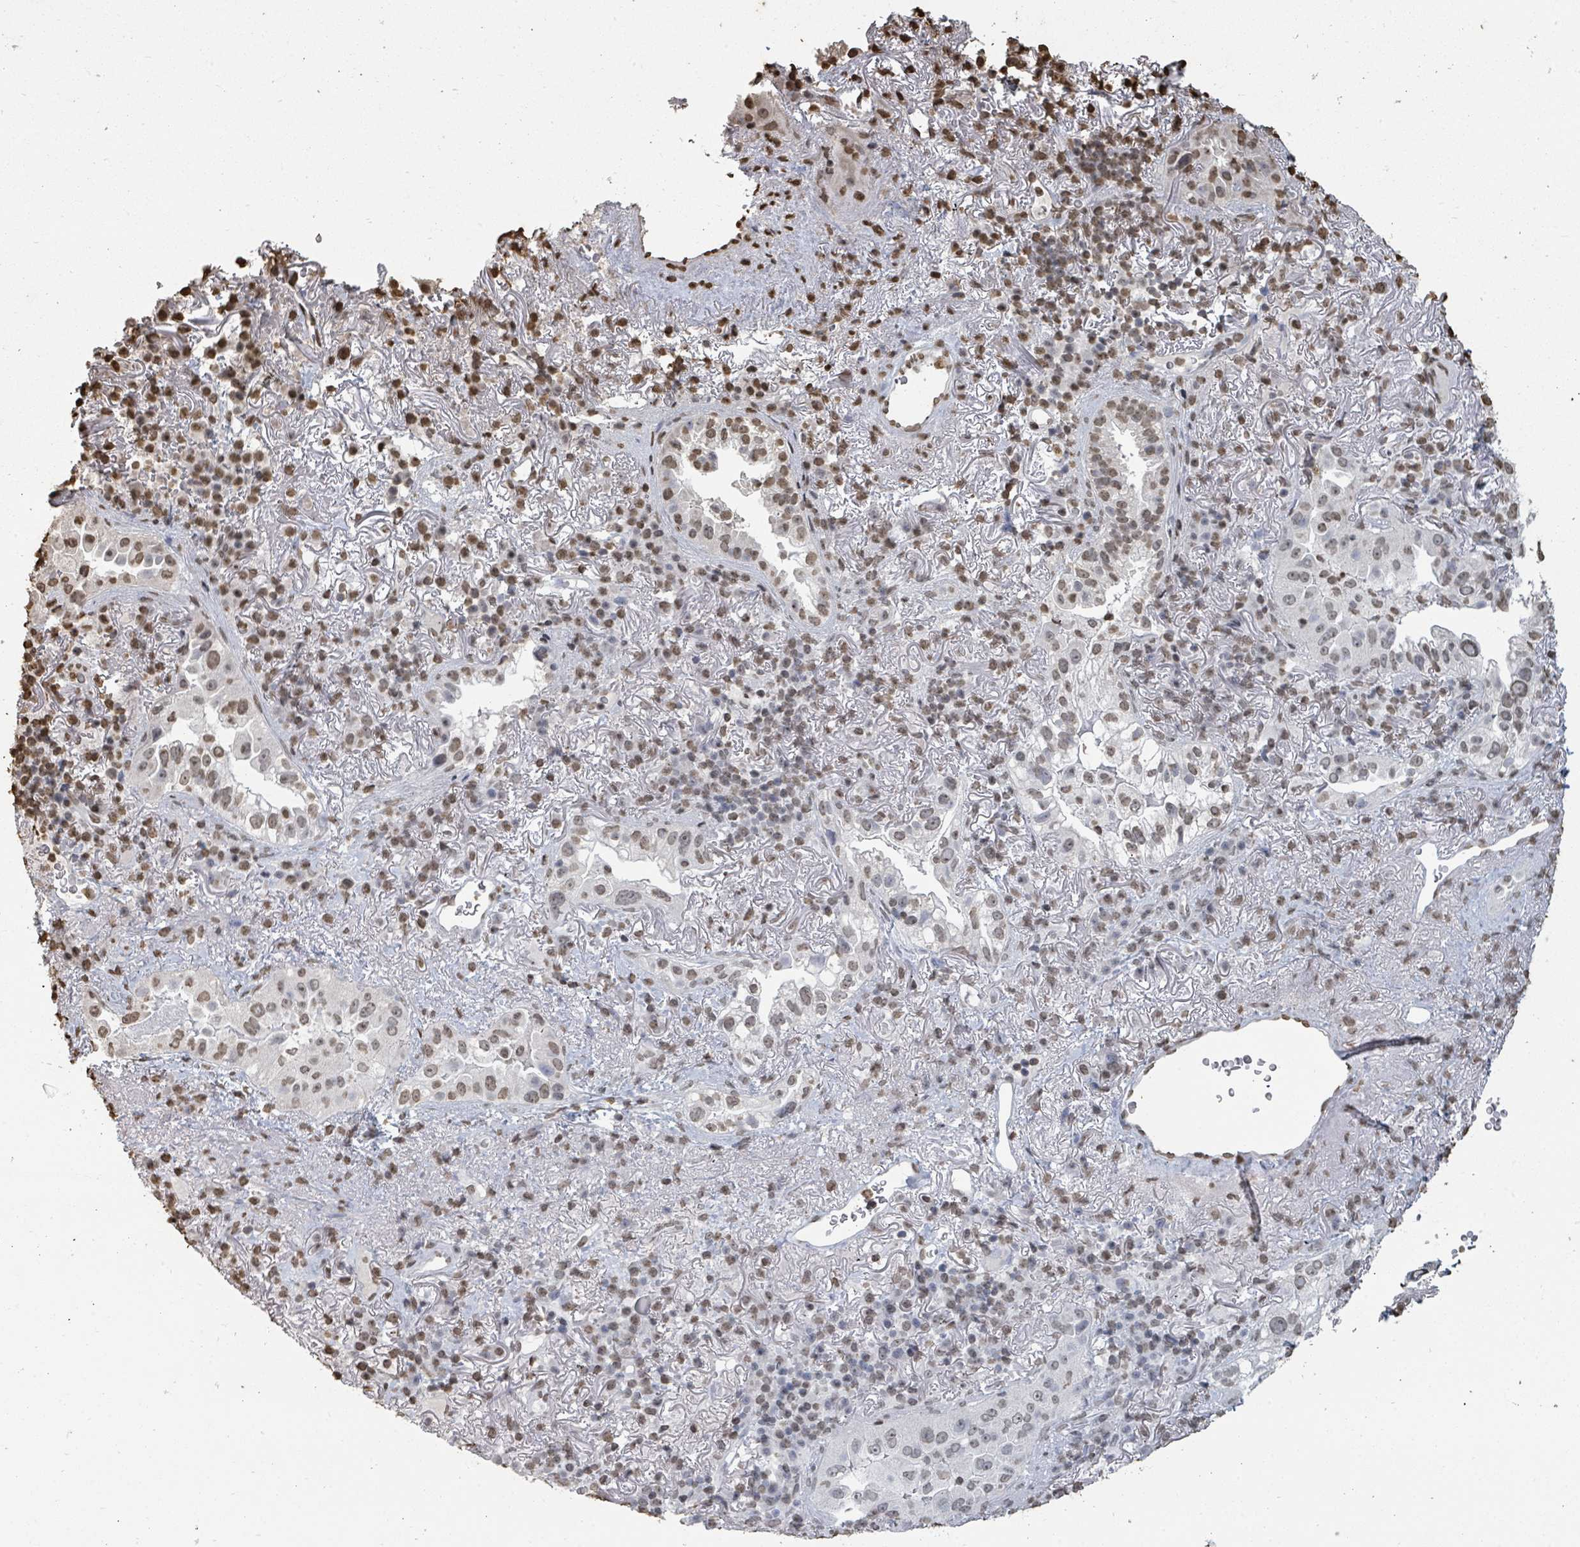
{"staining": {"intensity": "moderate", "quantity": "25%-75%", "location": "nuclear"}, "tissue": "lung cancer", "cell_type": "Tumor cells", "image_type": "cancer", "snomed": [{"axis": "morphology", "description": "Adenocarcinoma, NOS"}, {"axis": "topography", "description": "Lung"}], "caption": "Protein expression analysis of lung adenocarcinoma displays moderate nuclear staining in about 25%-75% of tumor cells.", "gene": "MRPS12", "patient": {"sex": "female", "age": 69}}